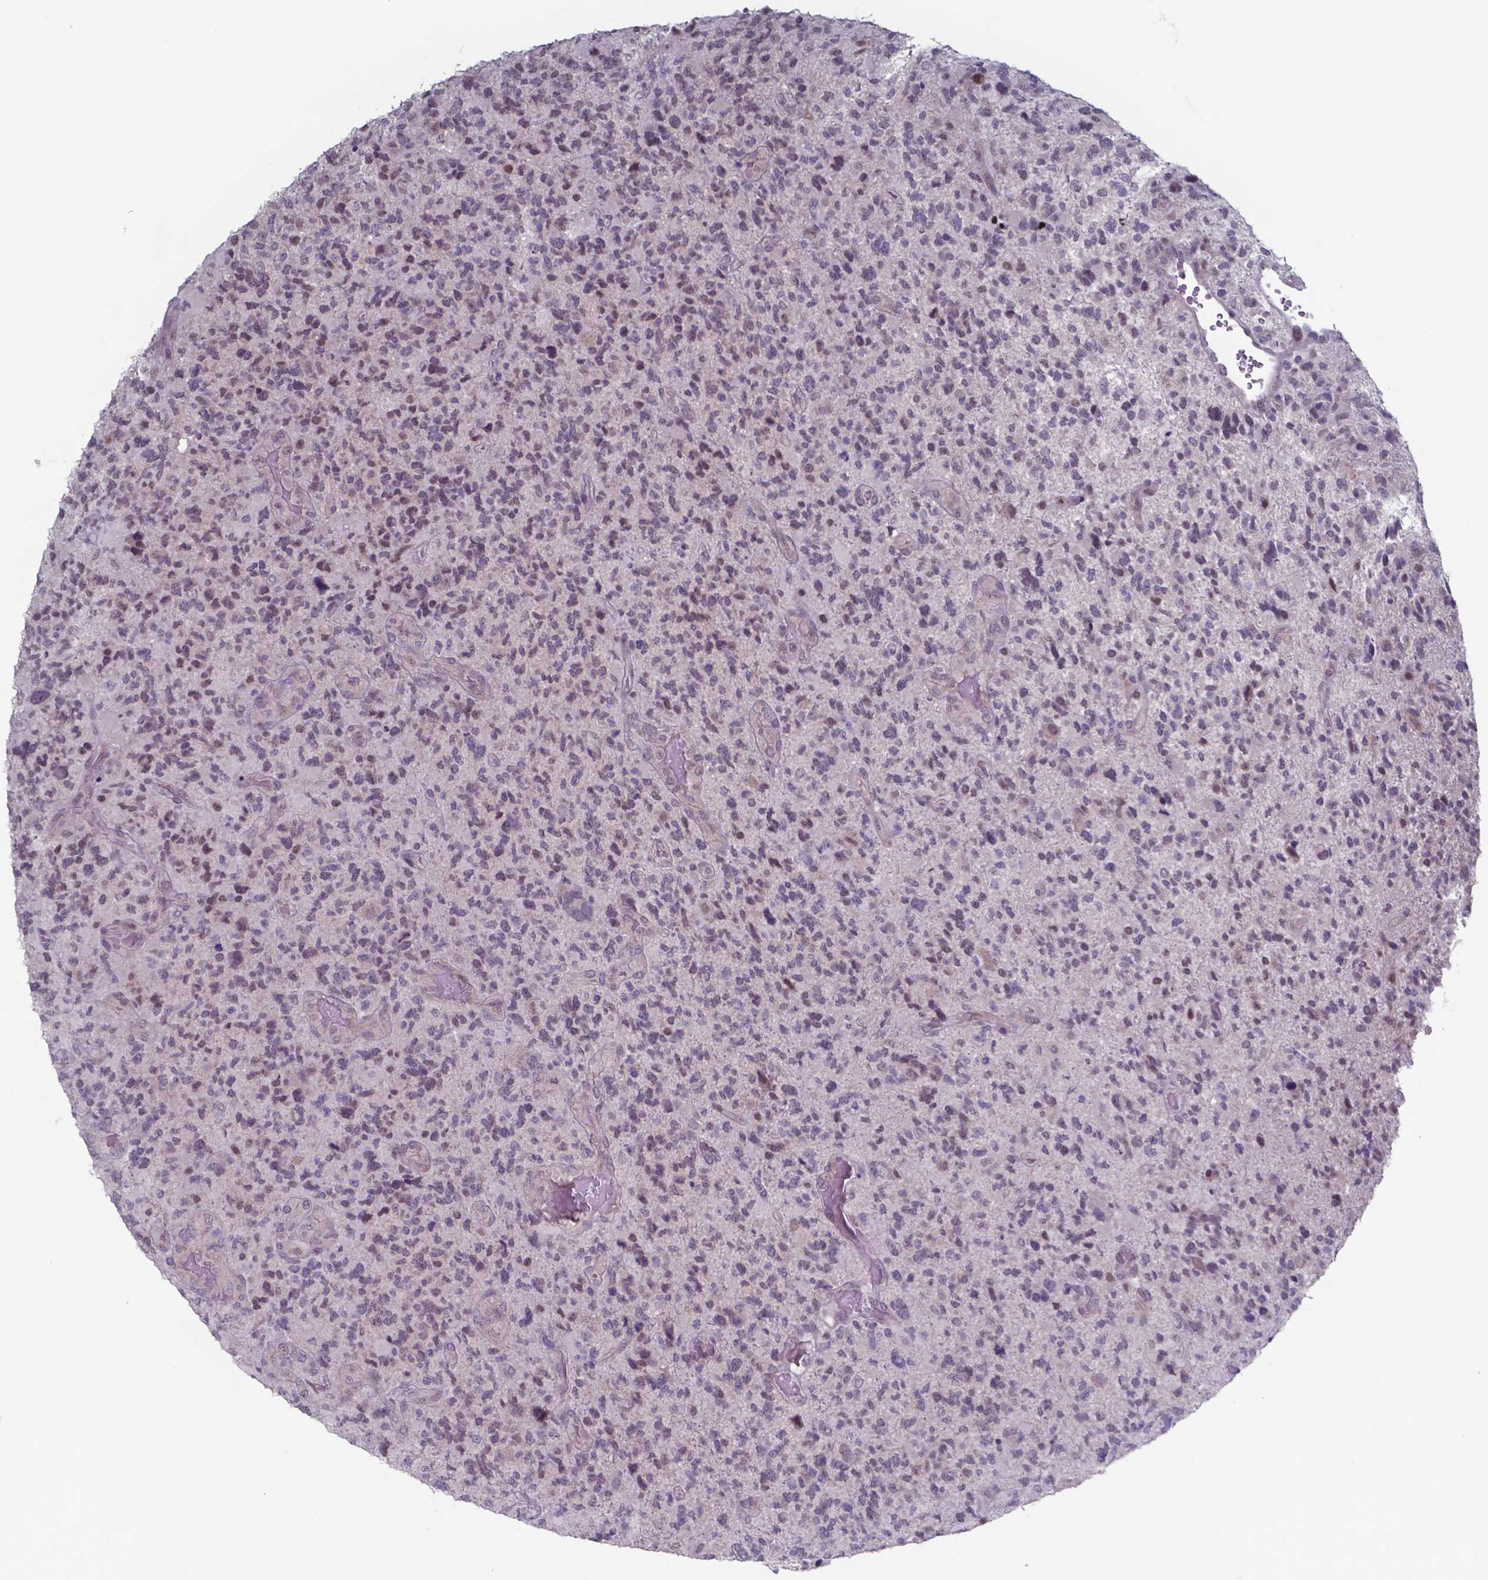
{"staining": {"intensity": "weak", "quantity": "<25%", "location": "nuclear"}, "tissue": "glioma", "cell_type": "Tumor cells", "image_type": "cancer", "snomed": [{"axis": "morphology", "description": "Glioma, malignant, High grade"}, {"axis": "topography", "description": "Brain"}], "caption": "Tumor cells show no significant positivity in glioma.", "gene": "TDP2", "patient": {"sex": "female", "age": 71}}